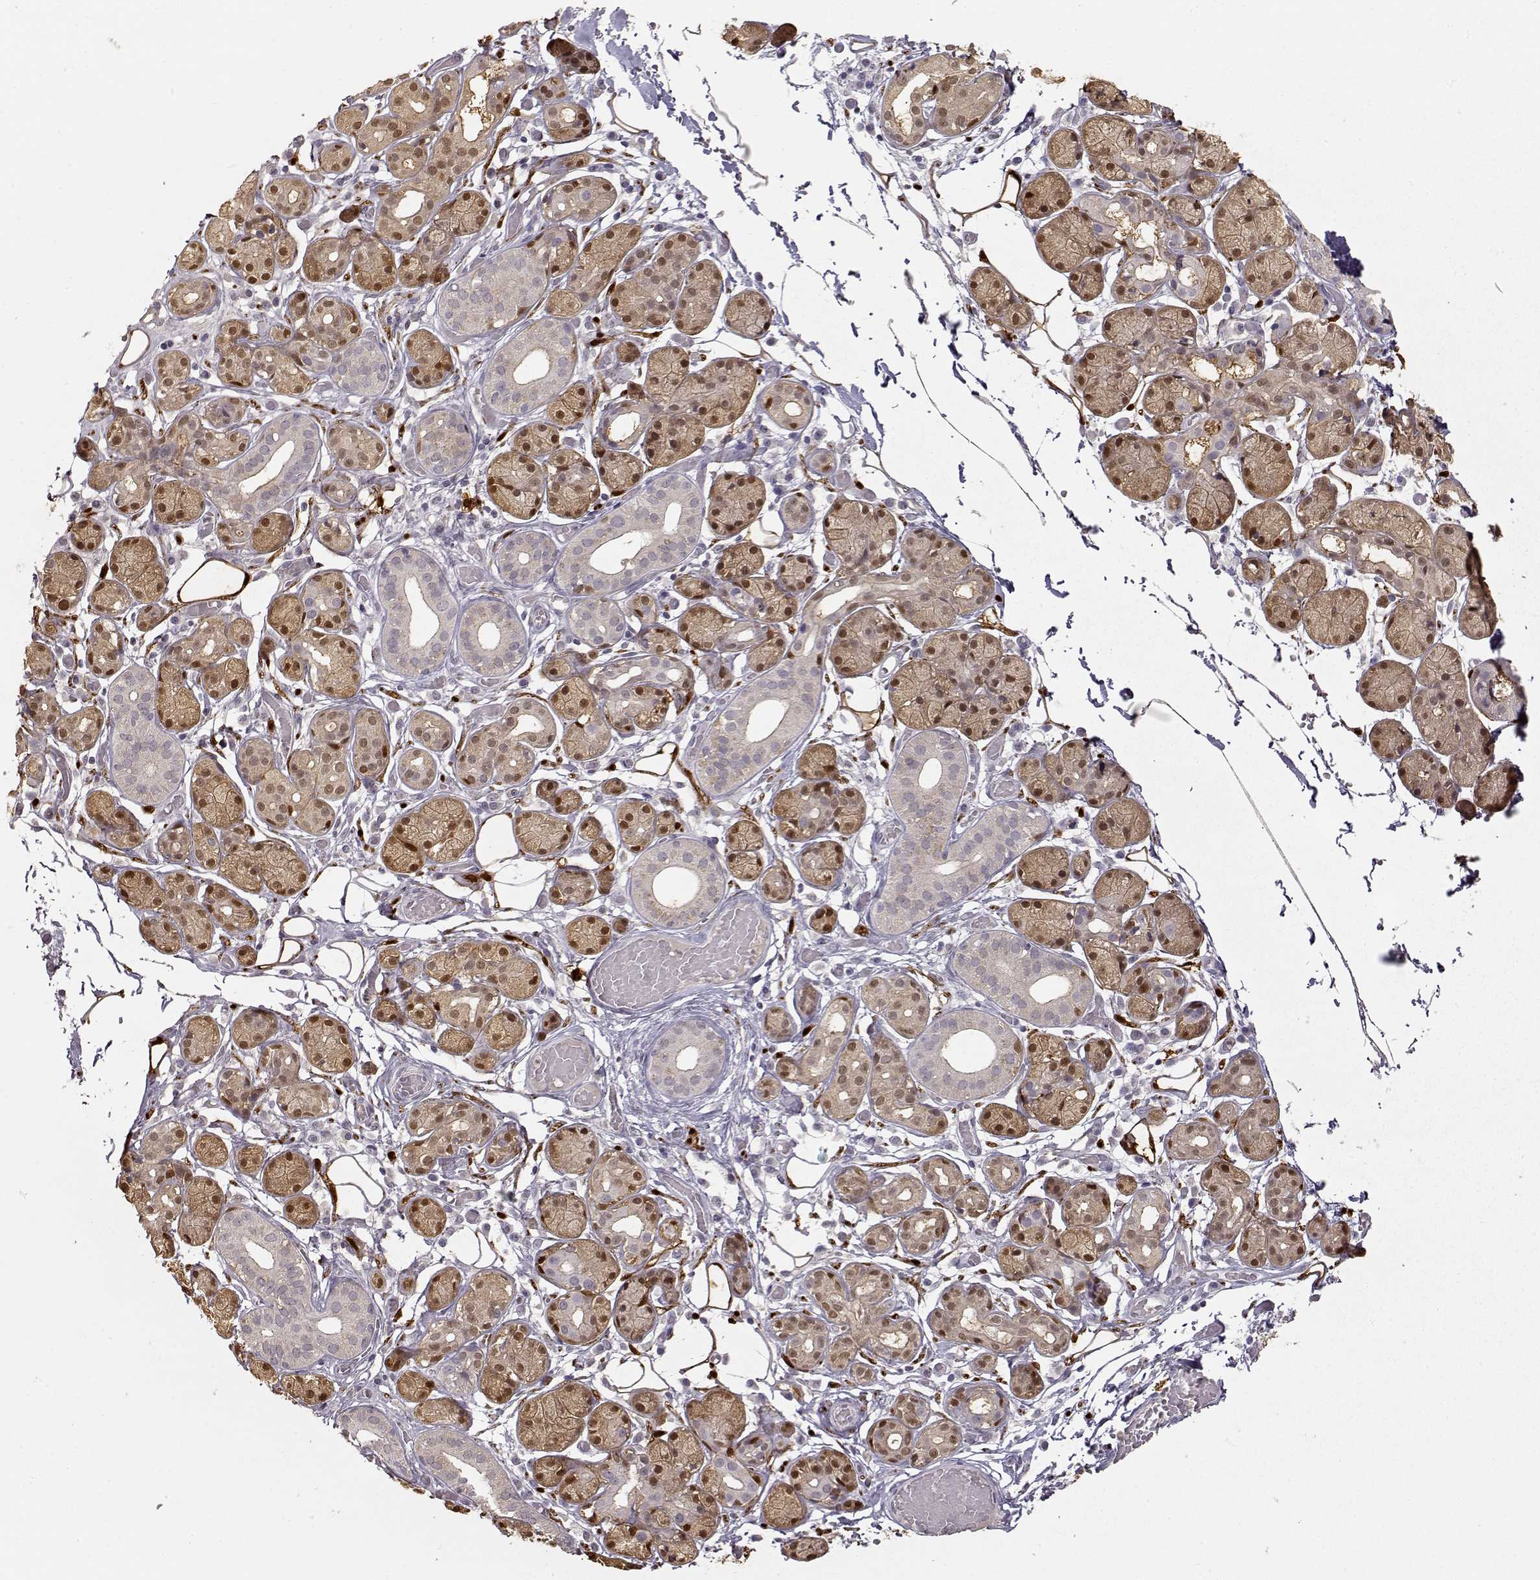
{"staining": {"intensity": "moderate", "quantity": "25%-75%", "location": "cytoplasmic/membranous,nuclear"}, "tissue": "salivary gland", "cell_type": "Glandular cells", "image_type": "normal", "snomed": [{"axis": "morphology", "description": "Normal tissue, NOS"}, {"axis": "topography", "description": "Salivary gland"}, {"axis": "topography", "description": "Peripheral nerve tissue"}], "caption": "Salivary gland stained with immunohistochemistry exhibits moderate cytoplasmic/membranous,nuclear positivity in about 25%-75% of glandular cells. The staining is performed using DAB brown chromogen to label protein expression. The nuclei are counter-stained blue using hematoxylin.", "gene": "S100B", "patient": {"sex": "male", "age": 71}}